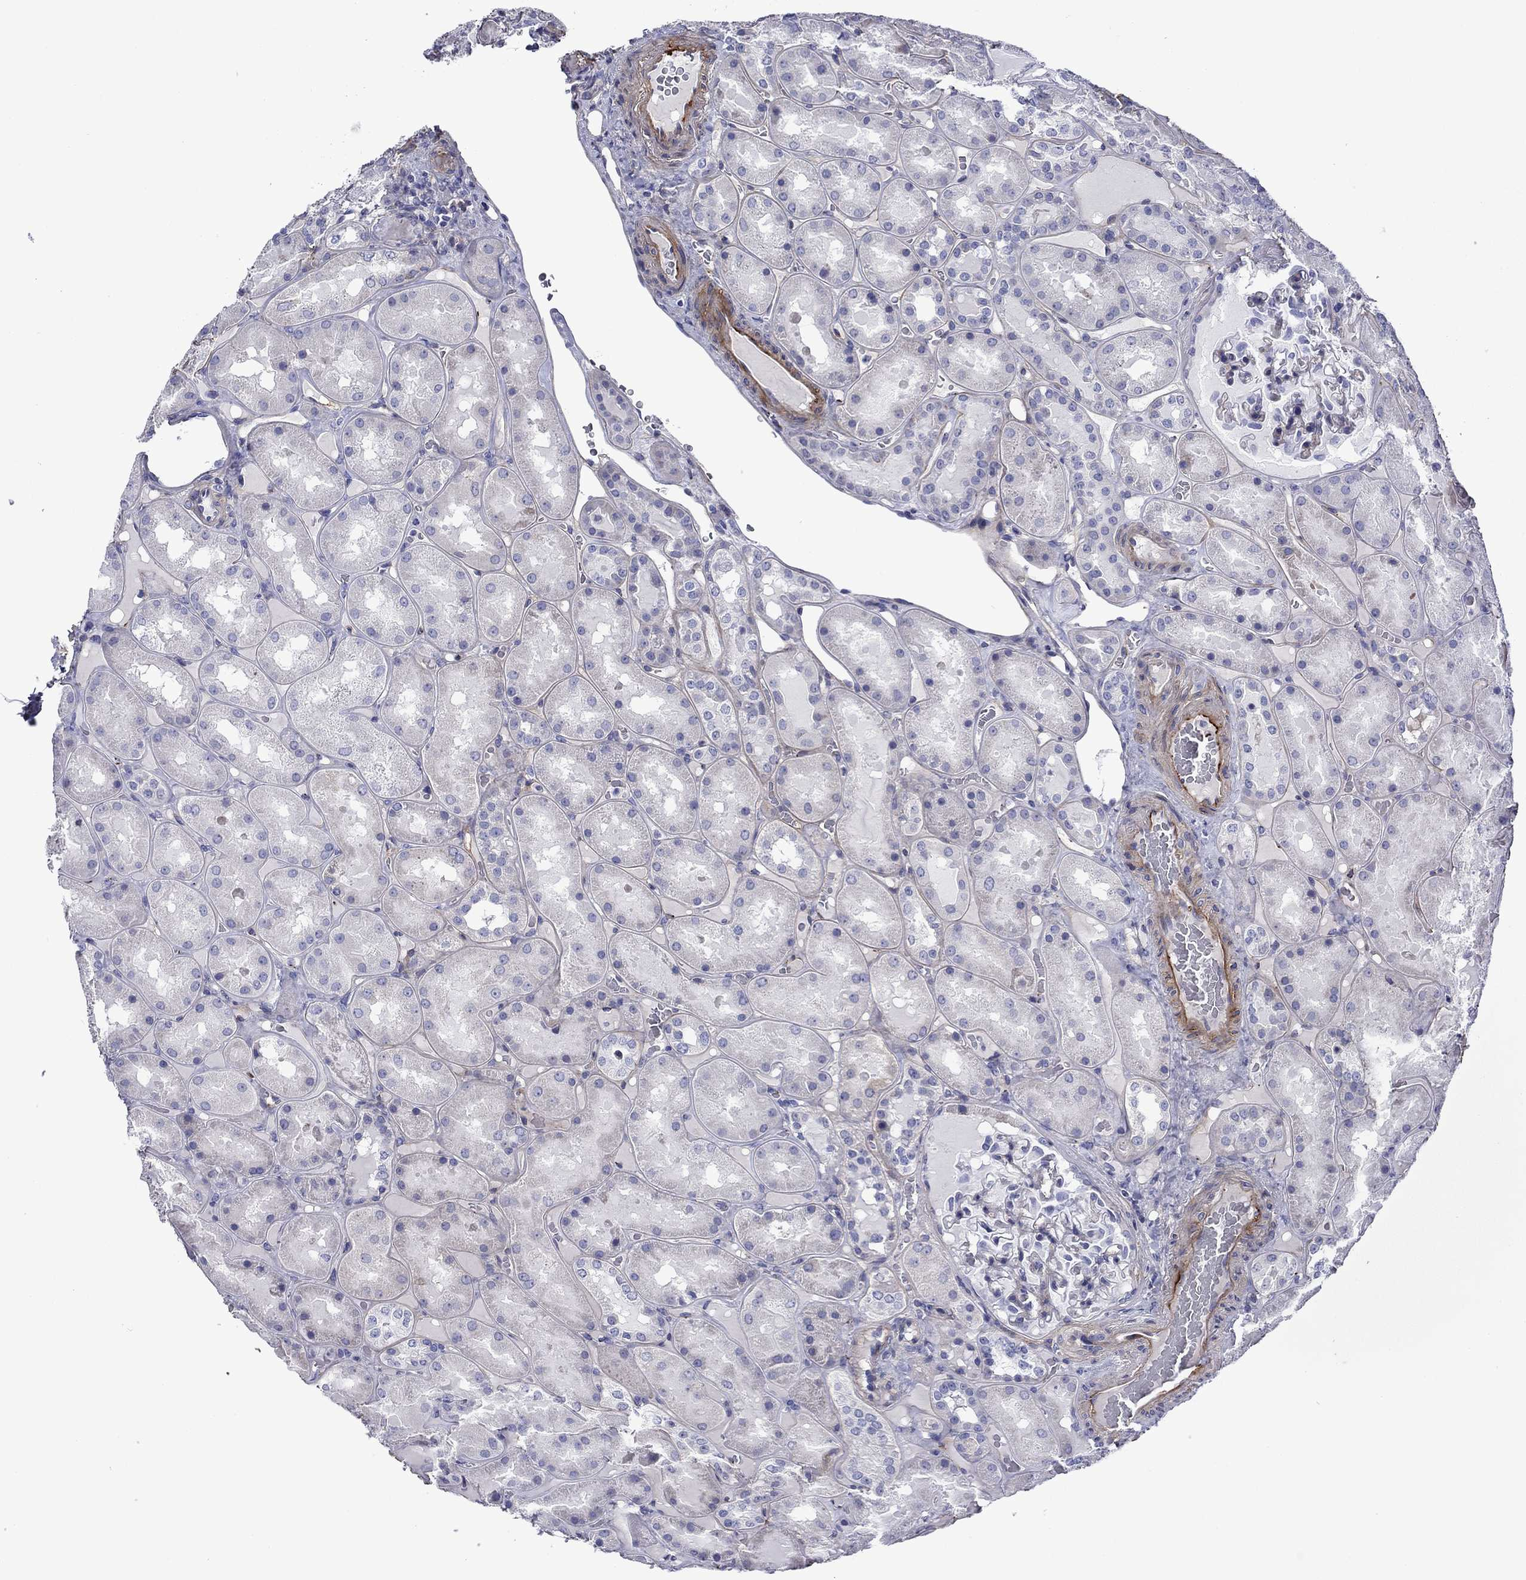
{"staining": {"intensity": "negative", "quantity": "none", "location": "none"}, "tissue": "kidney", "cell_type": "Cells in glomeruli", "image_type": "normal", "snomed": [{"axis": "morphology", "description": "Normal tissue, NOS"}, {"axis": "topography", "description": "Kidney"}], "caption": "Image shows no significant protein positivity in cells in glomeruli of benign kidney.", "gene": "HSPG2", "patient": {"sex": "male", "age": 73}}